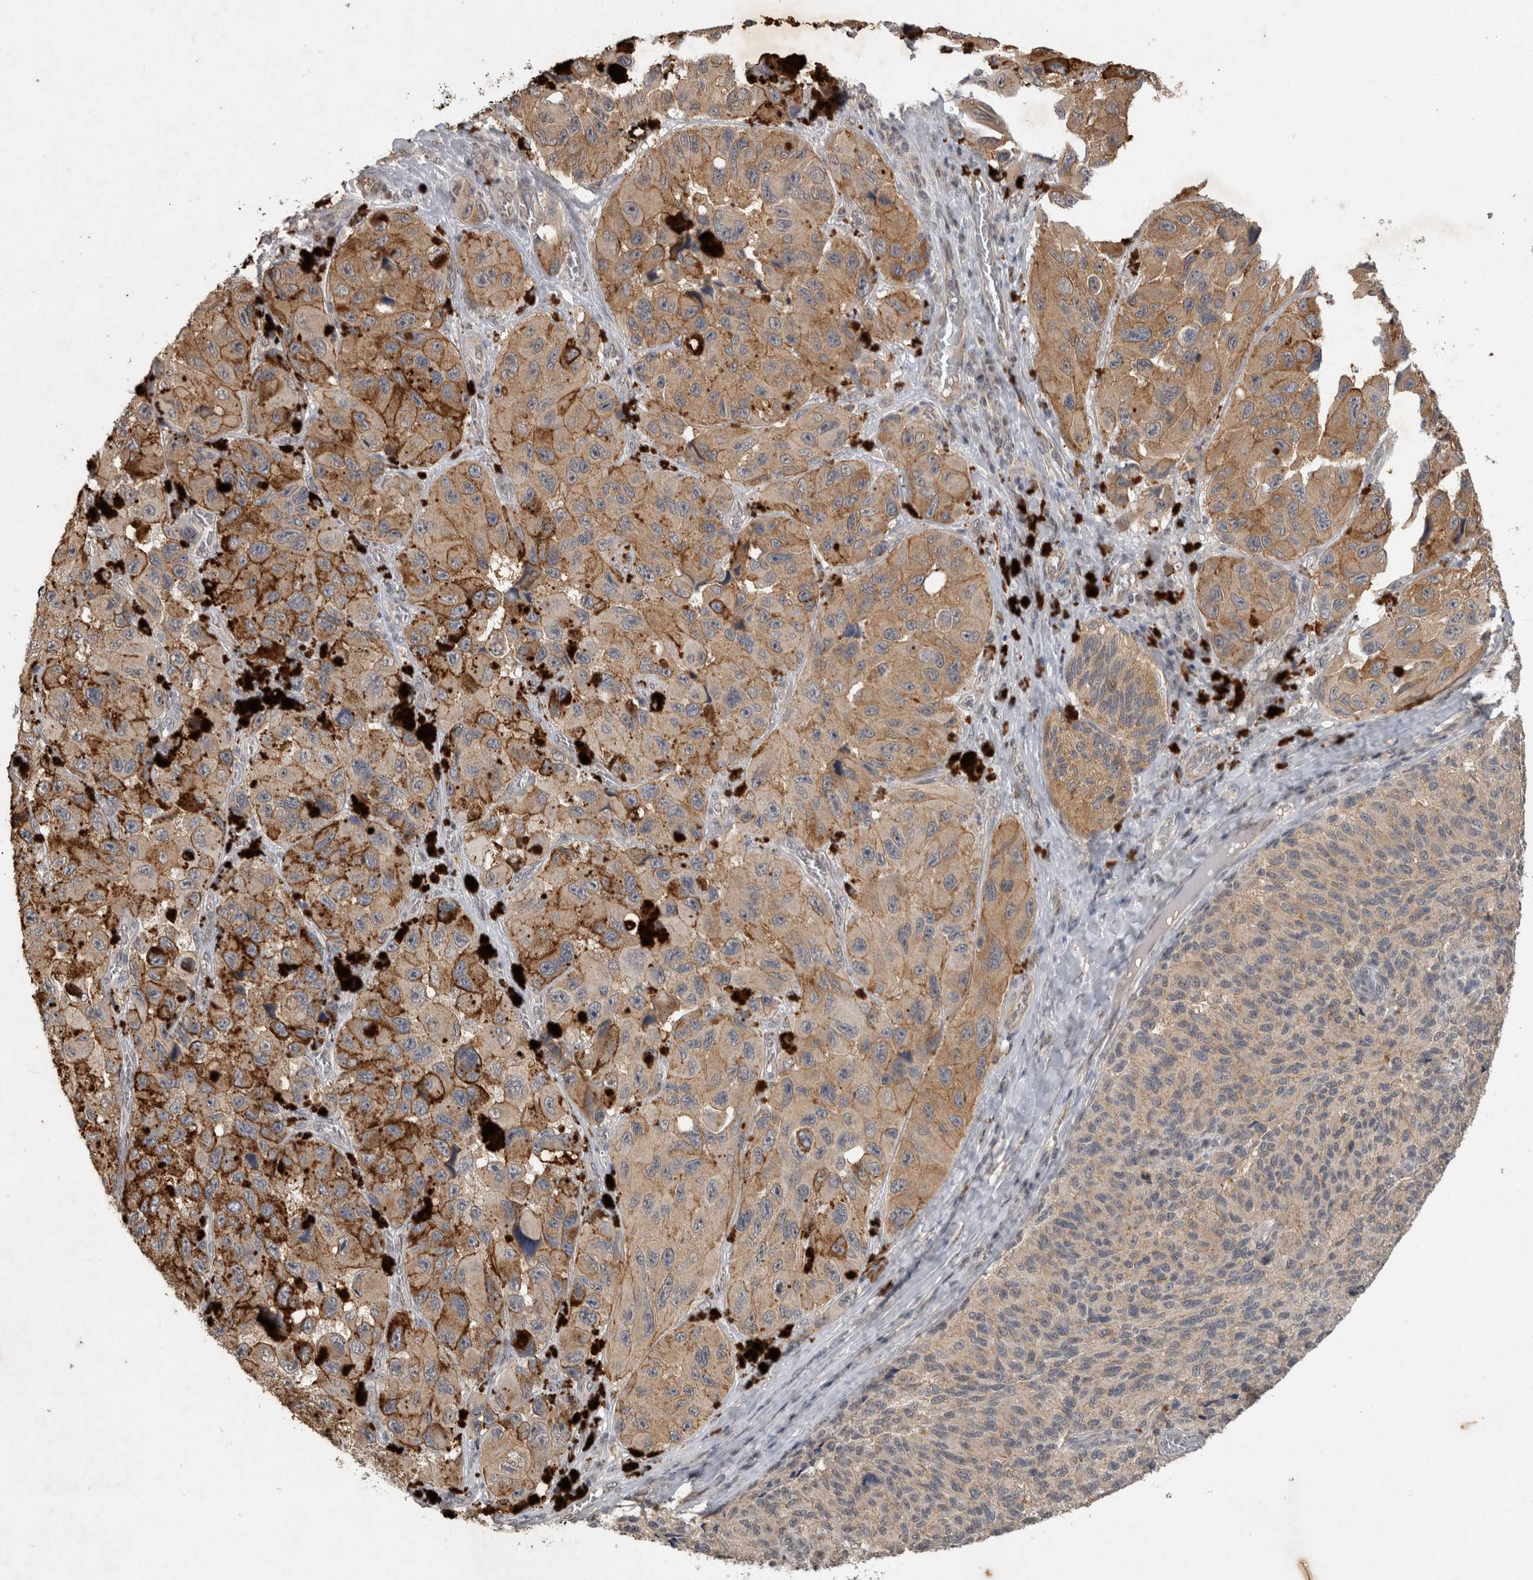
{"staining": {"intensity": "moderate", "quantity": "25%-75%", "location": "cytoplasmic/membranous"}, "tissue": "melanoma", "cell_type": "Tumor cells", "image_type": "cancer", "snomed": [{"axis": "morphology", "description": "Malignant melanoma, NOS"}, {"axis": "topography", "description": "Skin"}], "caption": "Approximately 25%-75% of tumor cells in melanoma display moderate cytoplasmic/membranous protein positivity as visualized by brown immunohistochemical staining.", "gene": "RHPN1", "patient": {"sex": "female", "age": 73}}